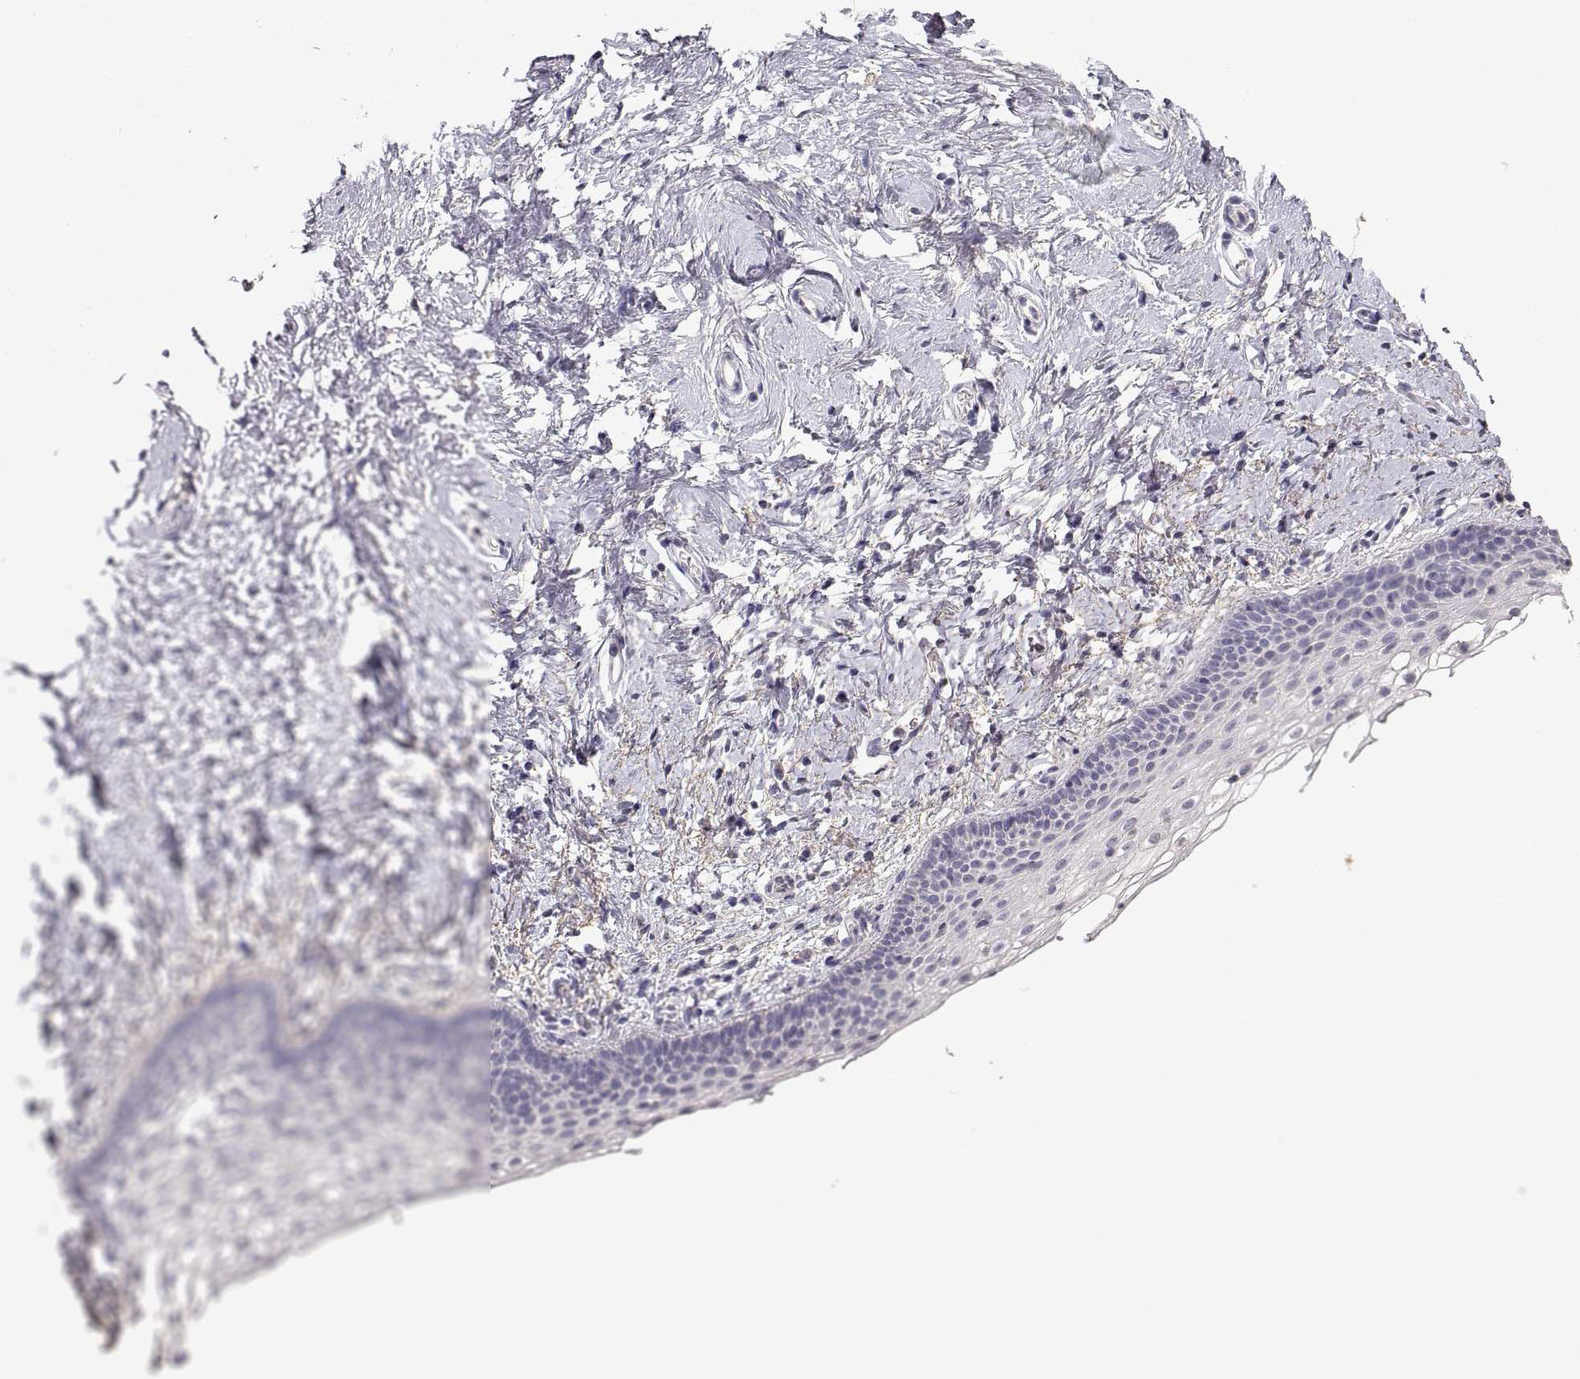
{"staining": {"intensity": "negative", "quantity": "none", "location": "none"}, "tissue": "vagina", "cell_type": "Squamous epithelial cells", "image_type": "normal", "snomed": [{"axis": "morphology", "description": "Normal tissue, NOS"}, {"axis": "topography", "description": "Vagina"}], "caption": "A photomicrograph of human vagina is negative for staining in squamous epithelial cells. (IHC, brightfield microscopy, high magnification).", "gene": "ADAM11", "patient": {"sex": "female", "age": 61}}